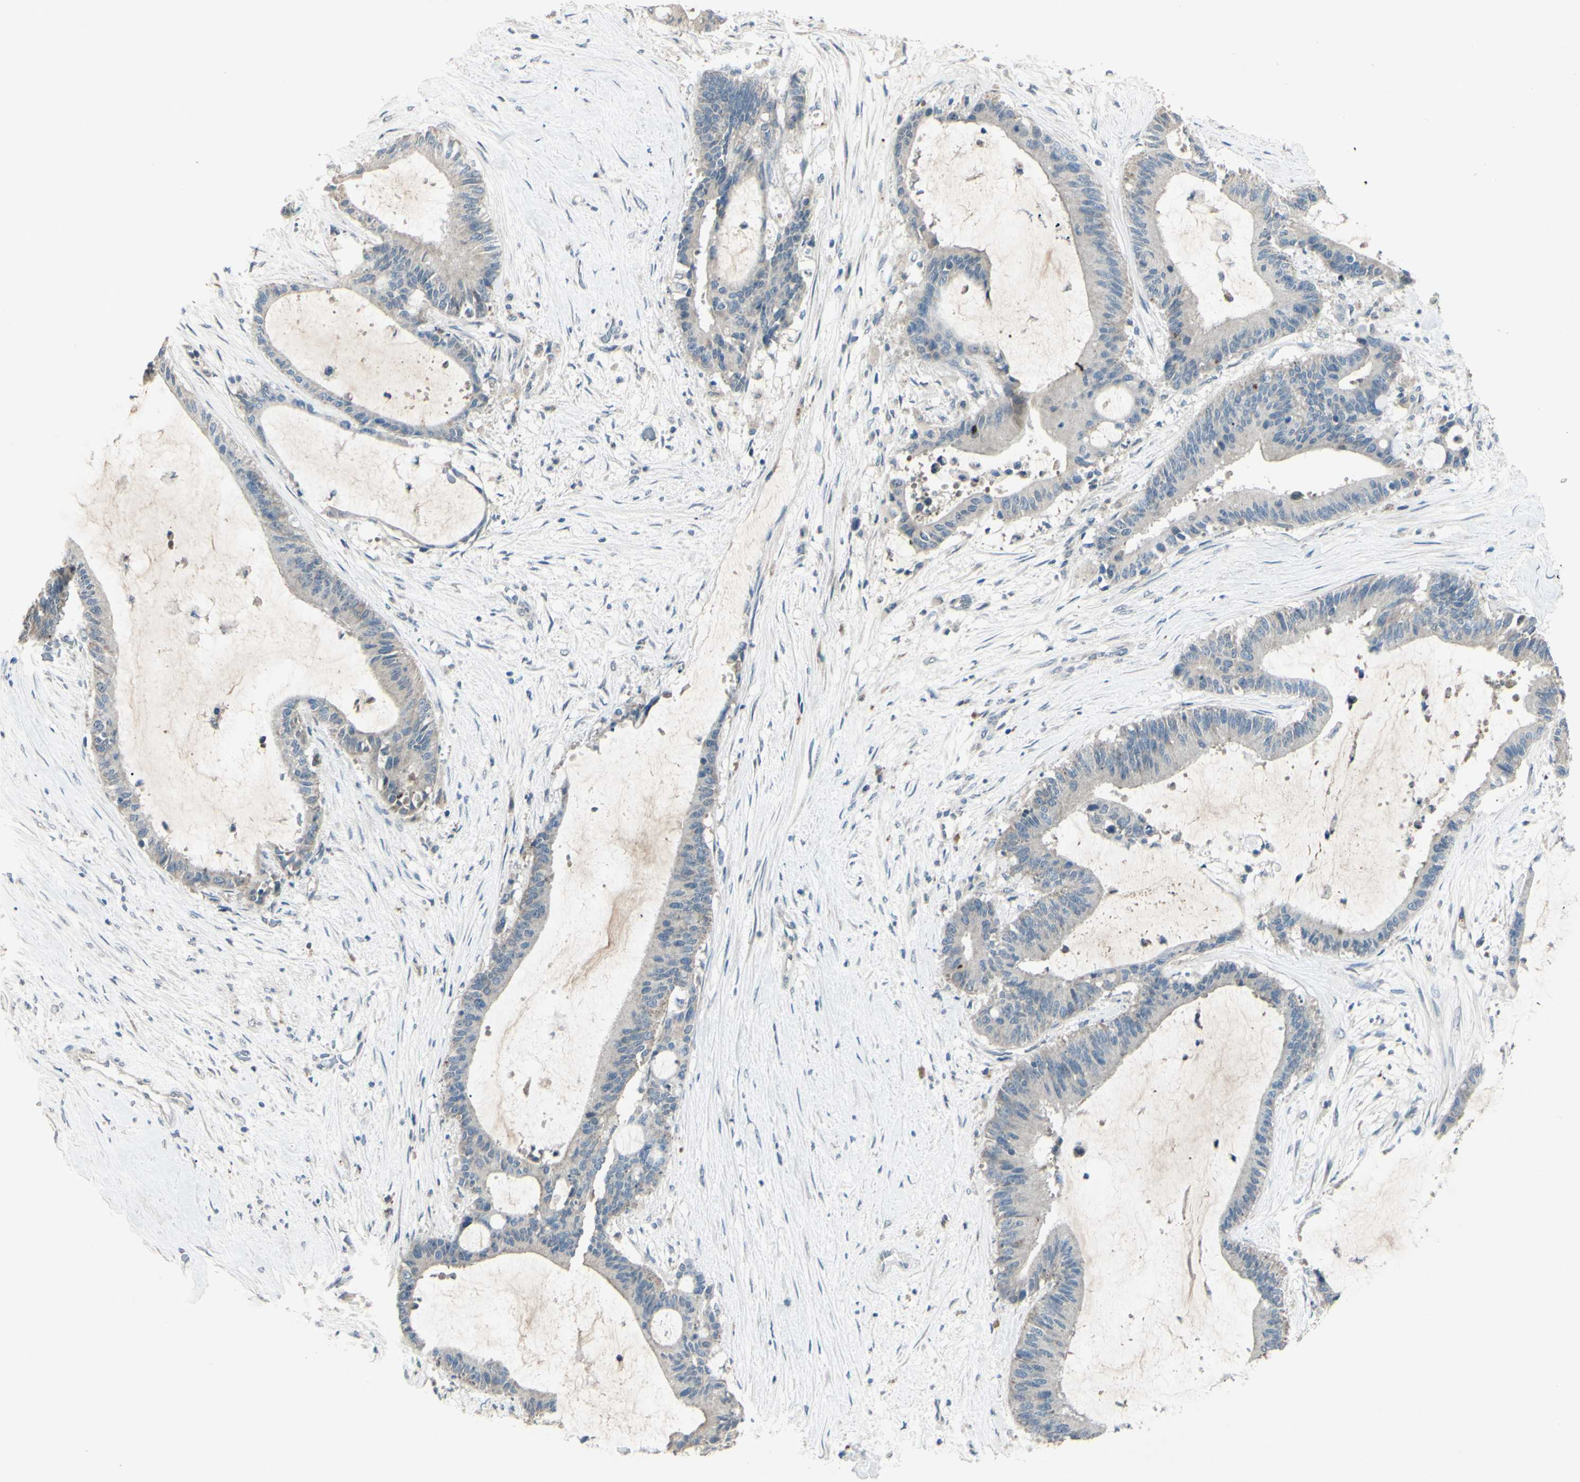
{"staining": {"intensity": "negative", "quantity": "none", "location": "none"}, "tissue": "liver cancer", "cell_type": "Tumor cells", "image_type": "cancer", "snomed": [{"axis": "morphology", "description": "Cholangiocarcinoma"}, {"axis": "topography", "description": "Liver"}], "caption": "Tumor cells show no significant expression in liver cancer. Brightfield microscopy of IHC stained with DAB (3,3'-diaminobenzidine) (brown) and hematoxylin (blue), captured at high magnification.", "gene": "TIMM21", "patient": {"sex": "female", "age": 73}}